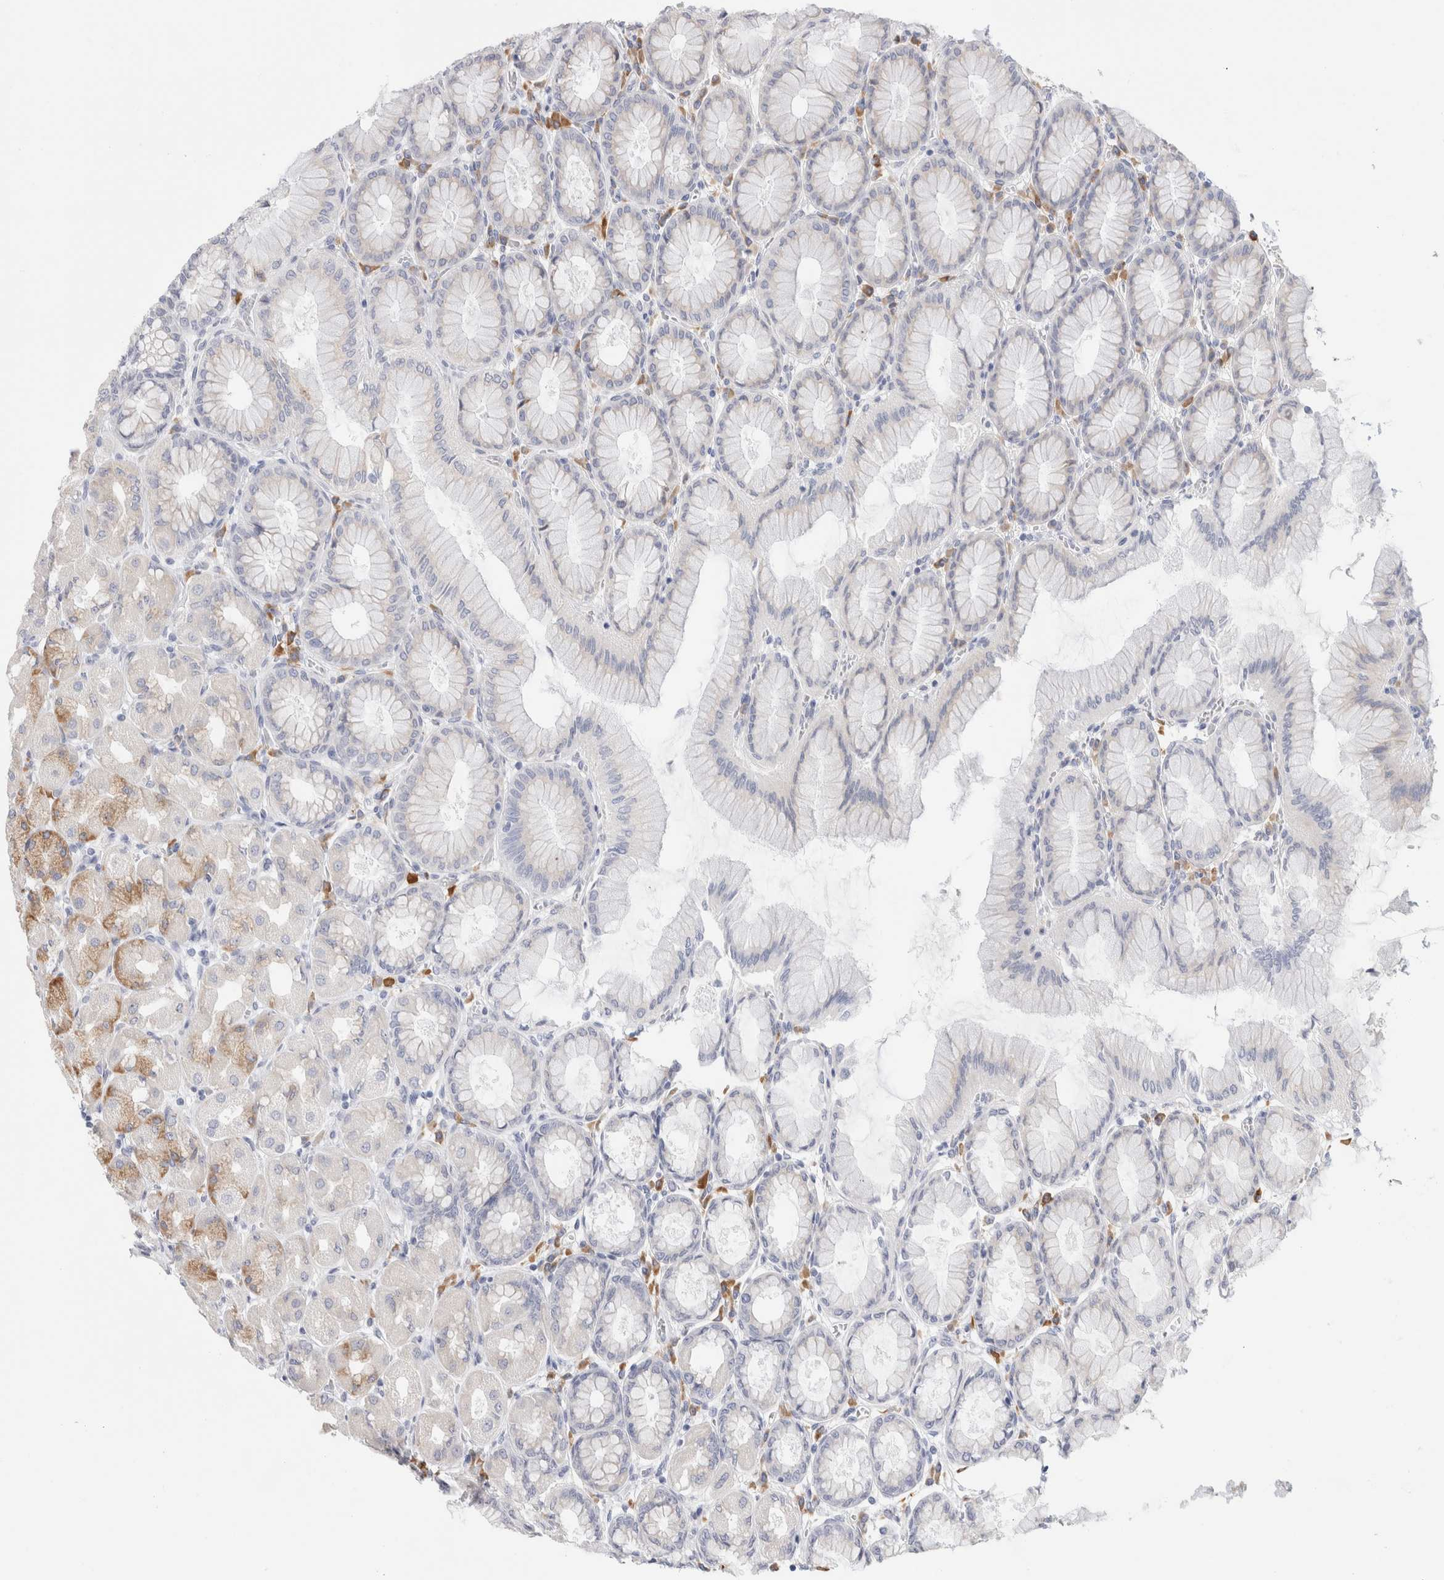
{"staining": {"intensity": "moderate", "quantity": "25%-75%", "location": "cytoplasmic/membranous"}, "tissue": "stomach", "cell_type": "Glandular cells", "image_type": "normal", "snomed": [{"axis": "morphology", "description": "Normal tissue, NOS"}, {"axis": "topography", "description": "Stomach, upper"}], "caption": "Protein analysis of normal stomach demonstrates moderate cytoplasmic/membranous expression in about 25%-75% of glandular cells. Using DAB (brown) and hematoxylin (blue) stains, captured at high magnification using brightfield microscopy.", "gene": "CSK", "patient": {"sex": "female", "age": 56}}